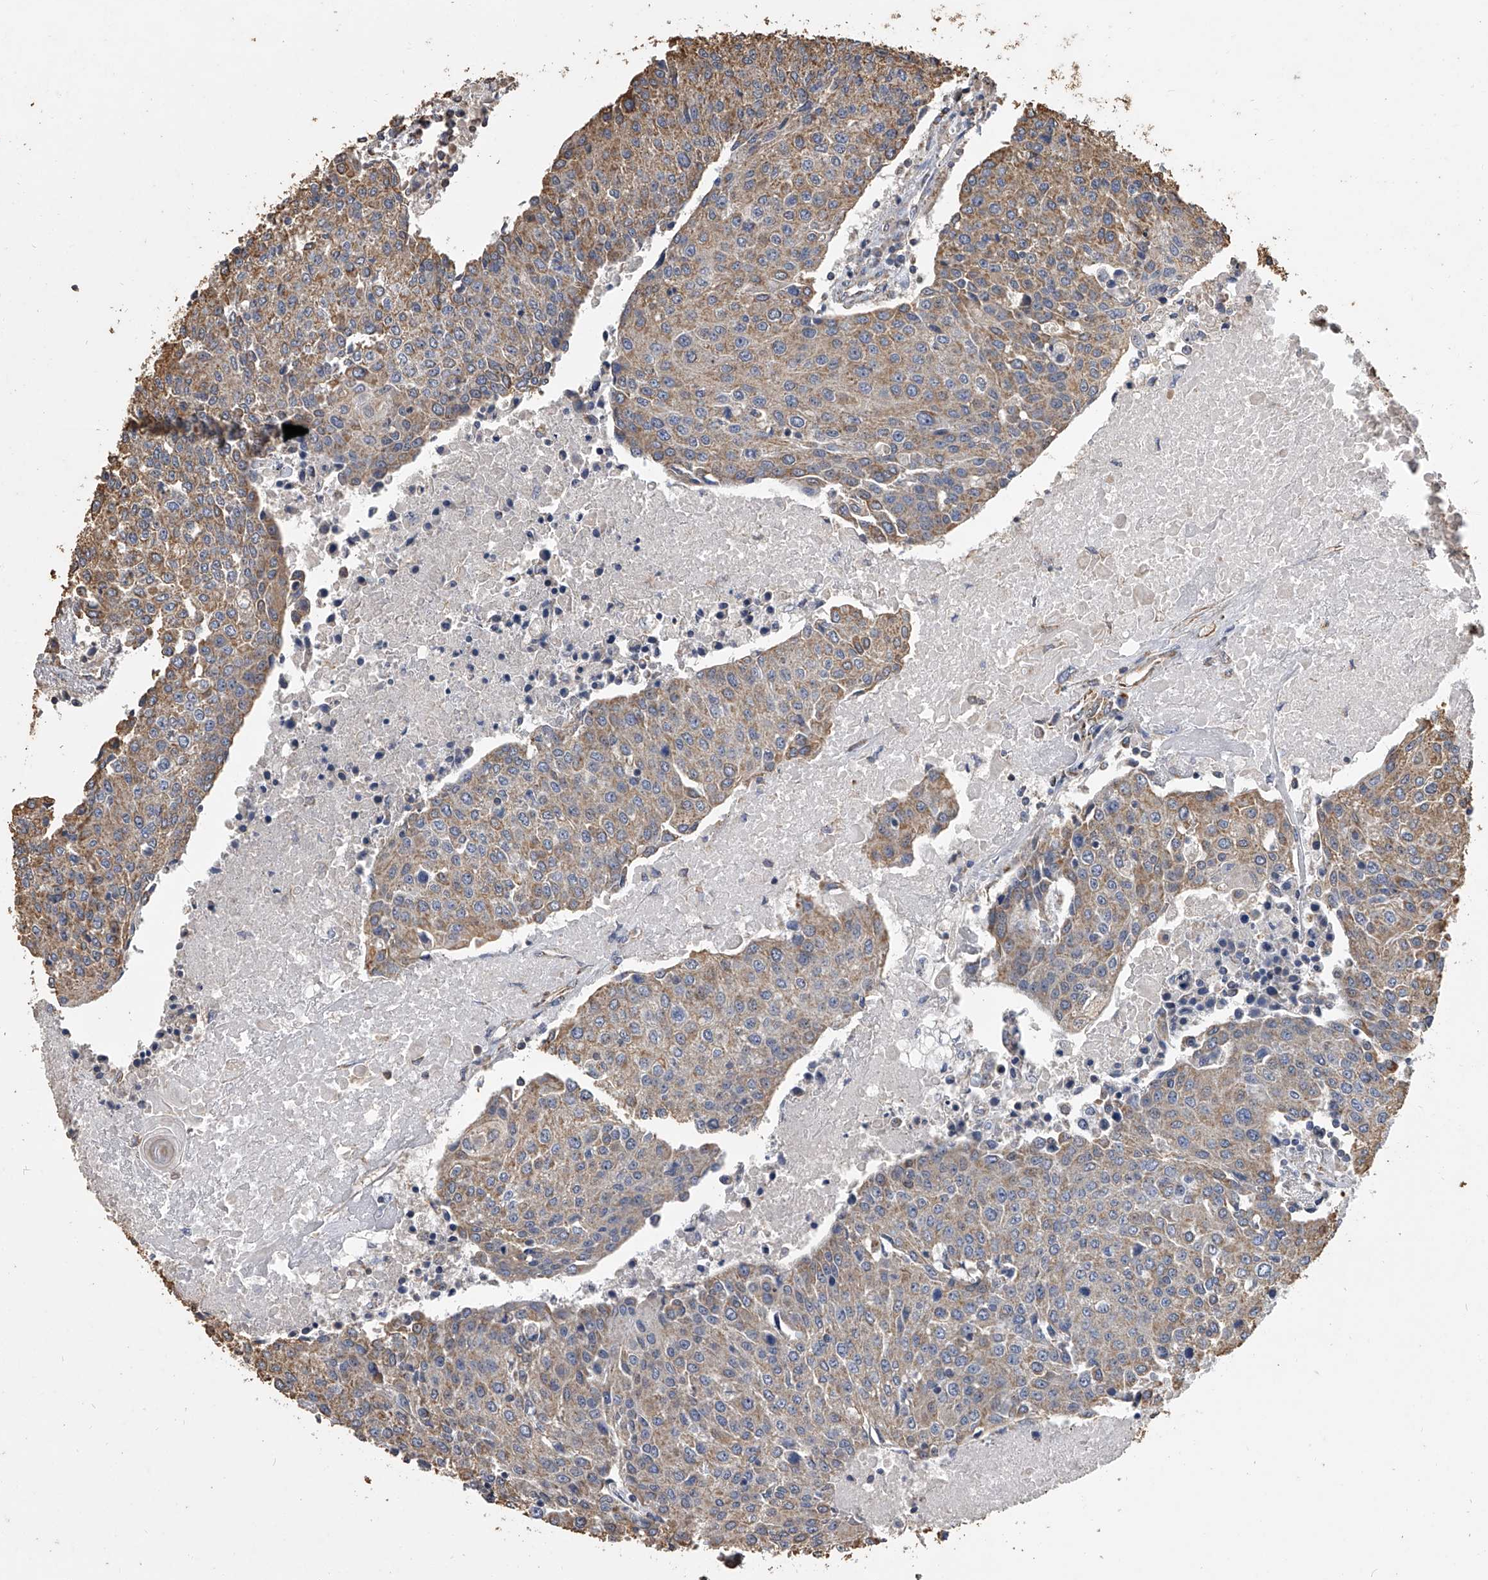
{"staining": {"intensity": "moderate", "quantity": ">75%", "location": "cytoplasmic/membranous"}, "tissue": "urothelial cancer", "cell_type": "Tumor cells", "image_type": "cancer", "snomed": [{"axis": "morphology", "description": "Urothelial carcinoma, High grade"}, {"axis": "topography", "description": "Urinary bladder"}], "caption": "Protein analysis of urothelial cancer tissue demonstrates moderate cytoplasmic/membranous staining in approximately >75% of tumor cells. (Brightfield microscopy of DAB IHC at high magnification).", "gene": "MRPL28", "patient": {"sex": "female", "age": 85}}